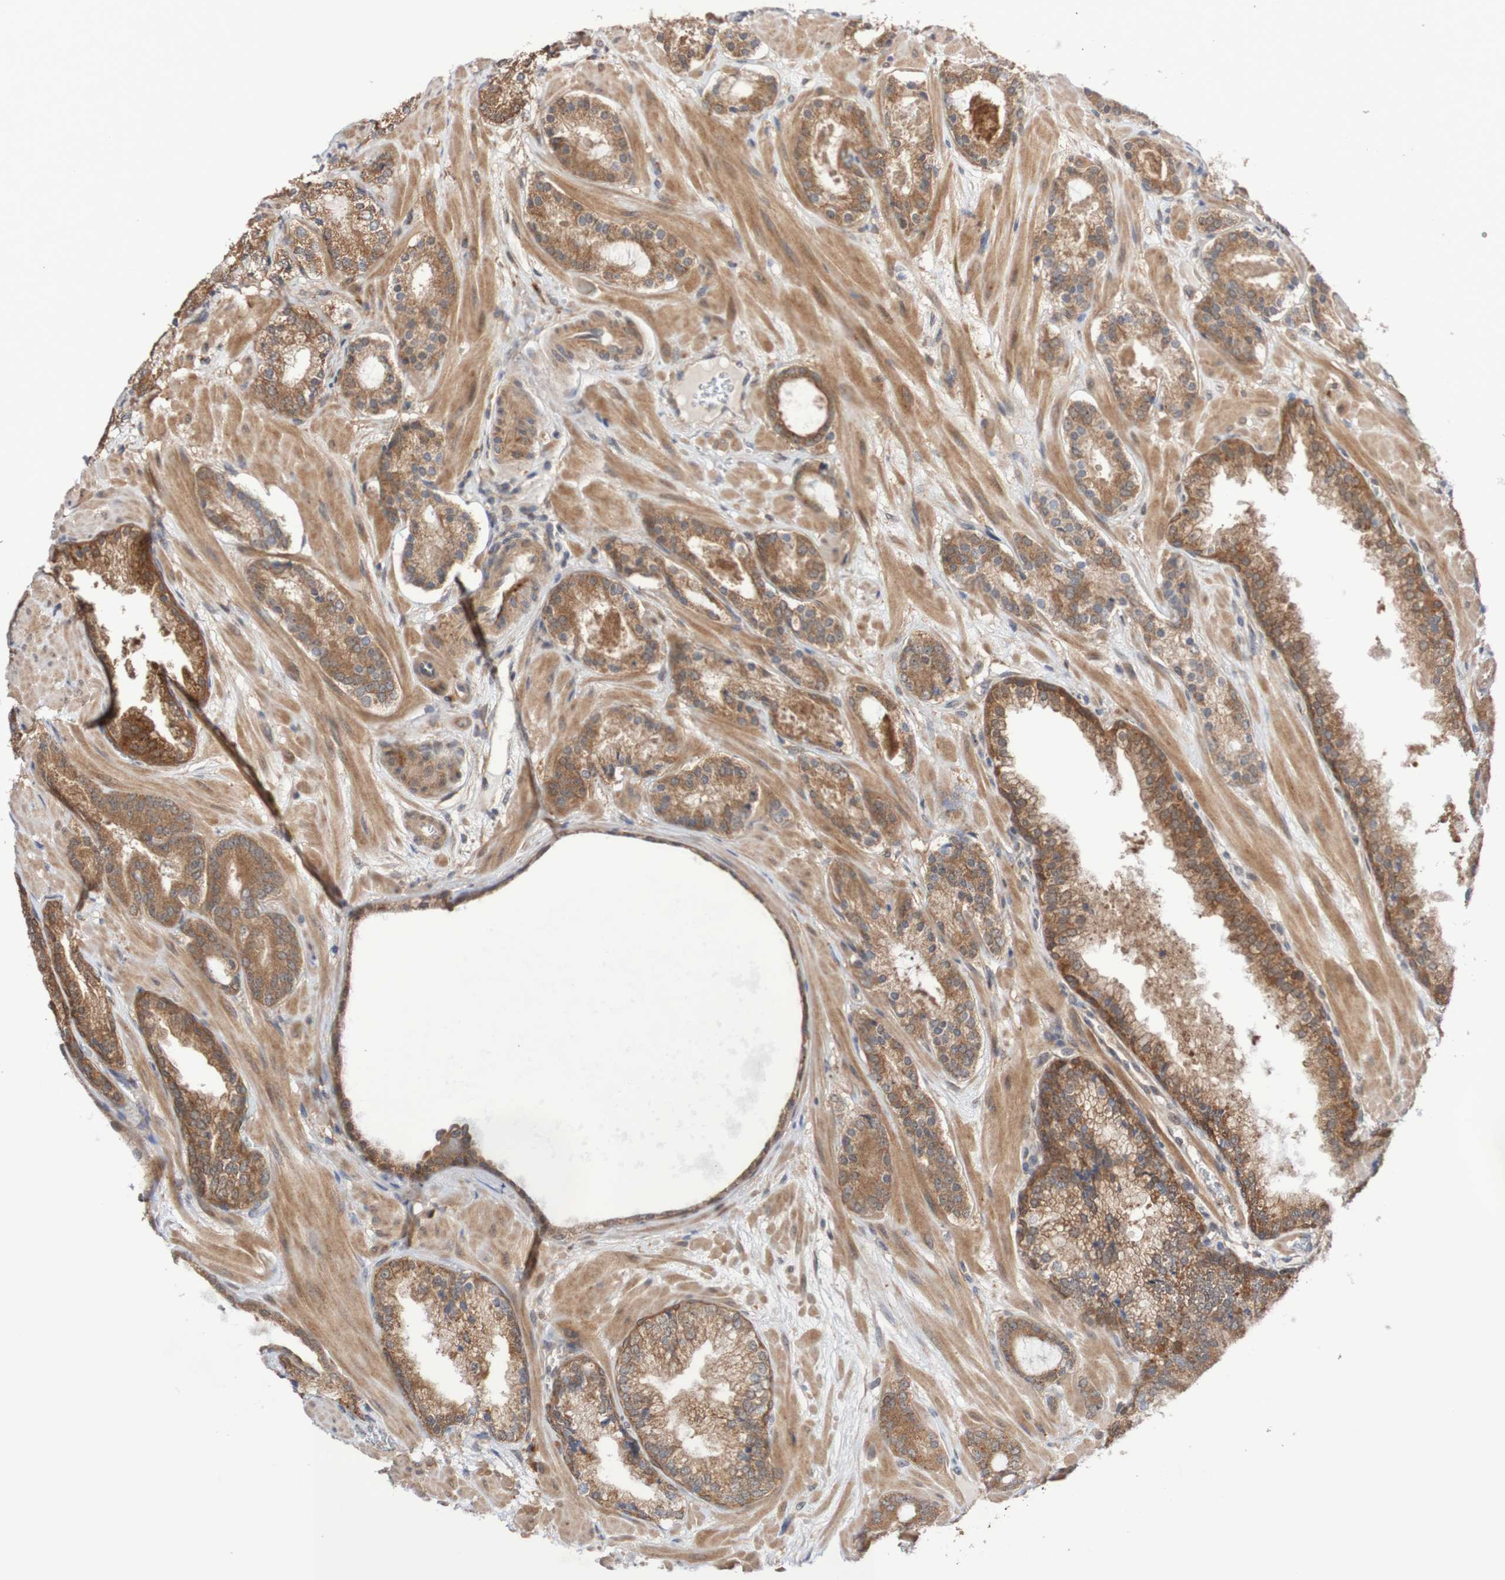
{"staining": {"intensity": "moderate", "quantity": ">75%", "location": "cytoplasmic/membranous"}, "tissue": "prostate cancer", "cell_type": "Tumor cells", "image_type": "cancer", "snomed": [{"axis": "morphology", "description": "Adenocarcinoma, Low grade"}, {"axis": "topography", "description": "Prostate"}], "caption": "Protein expression analysis of low-grade adenocarcinoma (prostate) demonstrates moderate cytoplasmic/membranous positivity in about >75% of tumor cells.", "gene": "PHPT1", "patient": {"sex": "male", "age": 63}}